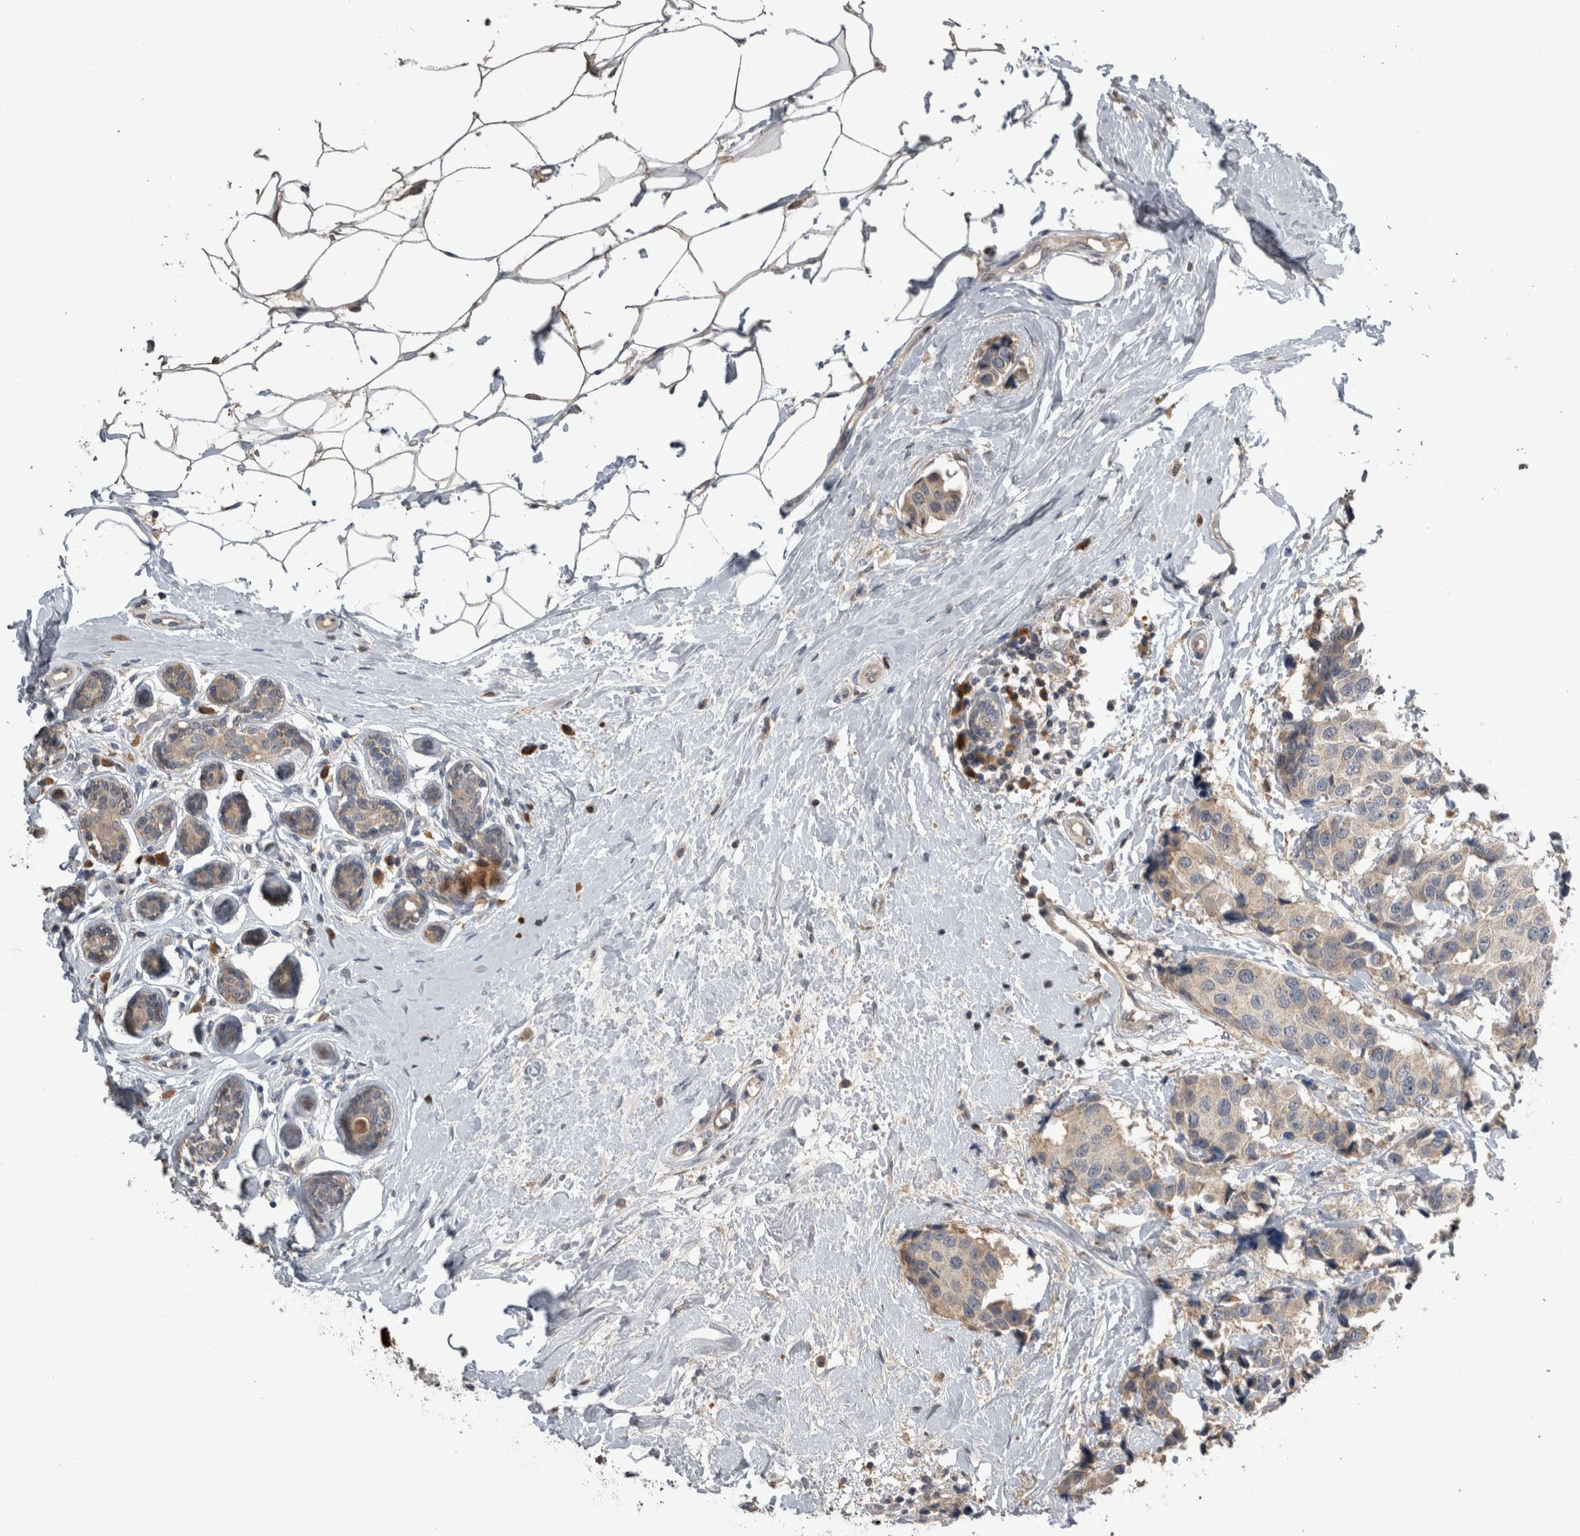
{"staining": {"intensity": "weak", "quantity": "25%-75%", "location": "cytoplasmic/membranous"}, "tissue": "breast cancer", "cell_type": "Tumor cells", "image_type": "cancer", "snomed": [{"axis": "morphology", "description": "Normal tissue, NOS"}, {"axis": "morphology", "description": "Duct carcinoma"}, {"axis": "topography", "description": "Breast"}], "caption": "Human breast invasive ductal carcinoma stained for a protein (brown) exhibits weak cytoplasmic/membranous positive expression in approximately 25%-75% of tumor cells.", "gene": "ANXA13", "patient": {"sex": "female", "age": 39}}